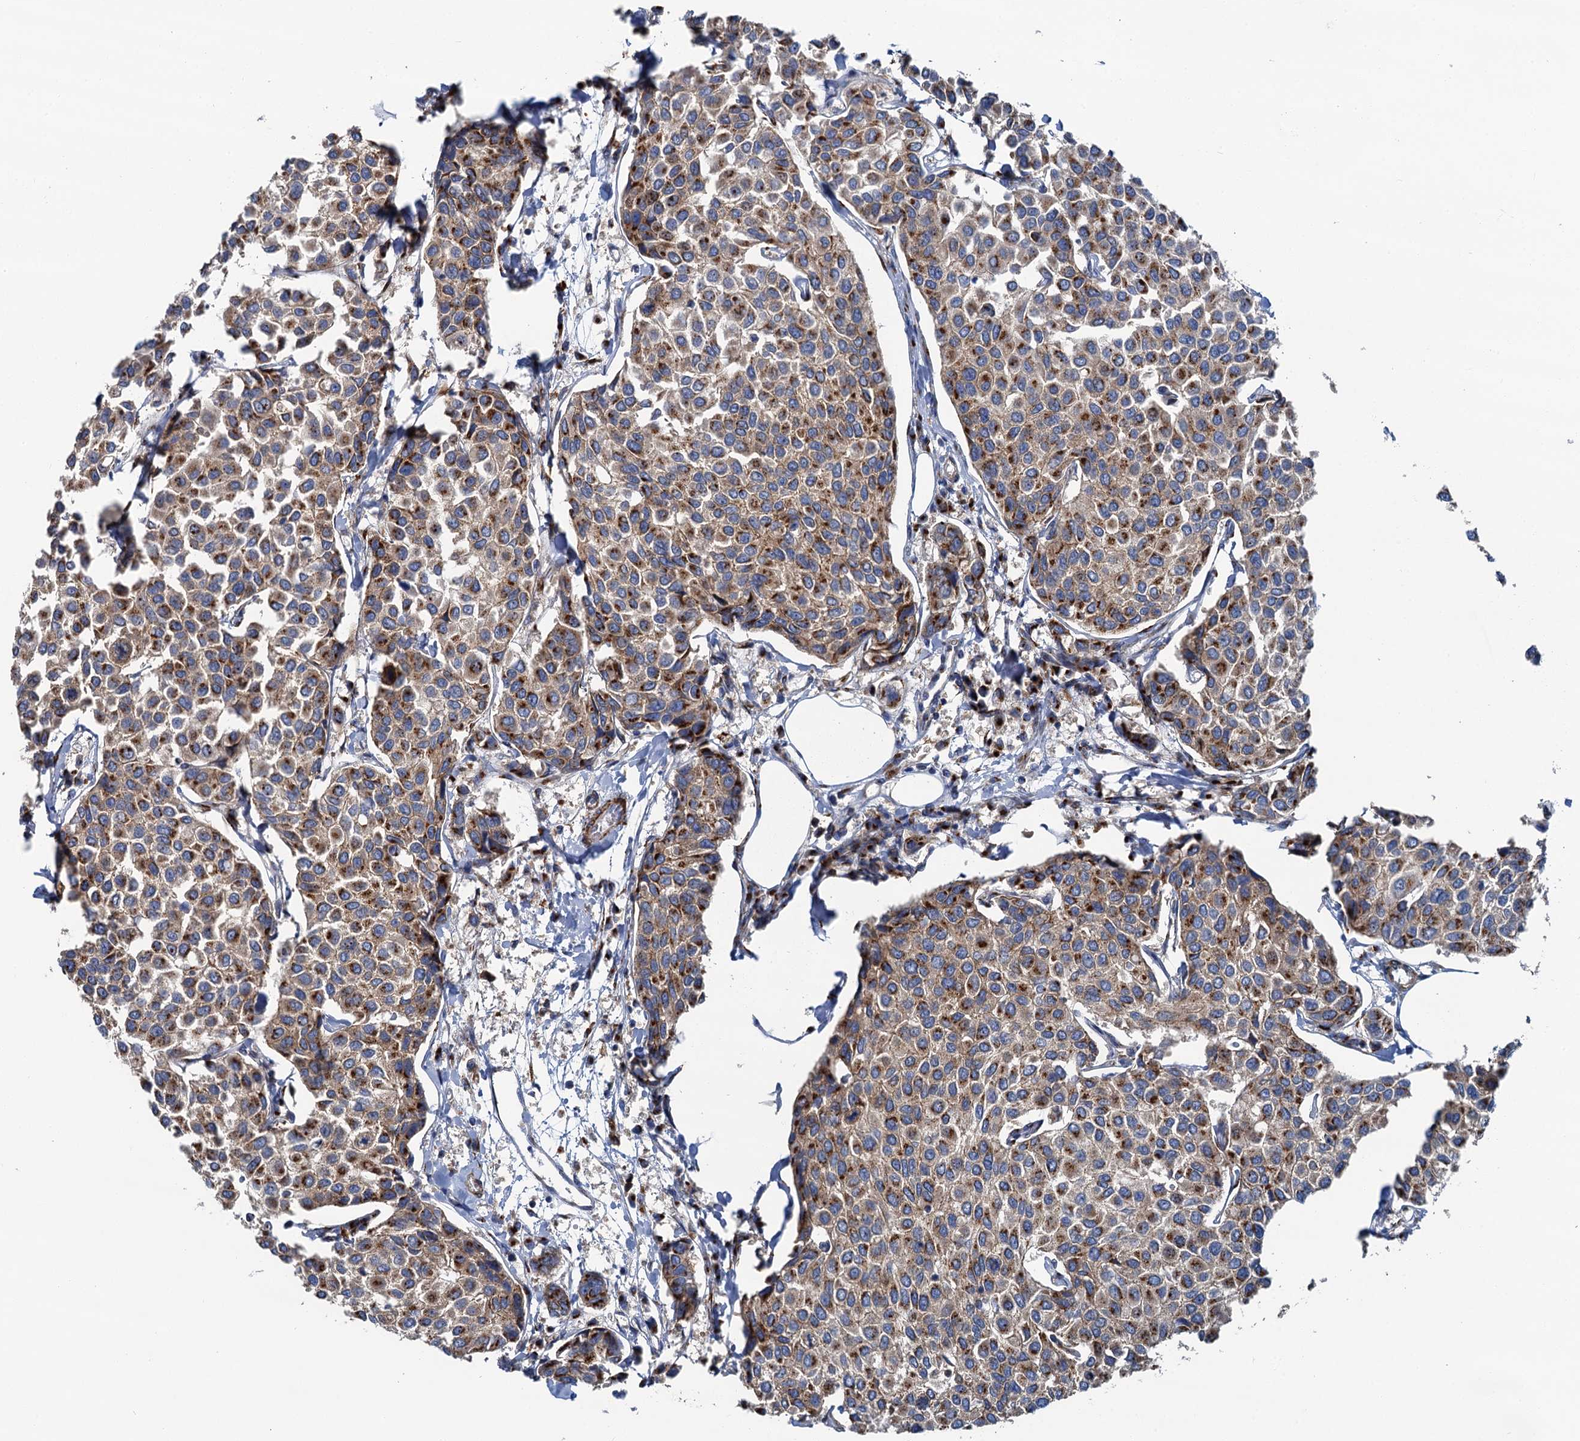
{"staining": {"intensity": "strong", "quantity": "25%-75%", "location": "cytoplasmic/membranous"}, "tissue": "breast cancer", "cell_type": "Tumor cells", "image_type": "cancer", "snomed": [{"axis": "morphology", "description": "Duct carcinoma"}, {"axis": "topography", "description": "Breast"}], "caption": "A brown stain shows strong cytoplasmic/membranous expression of a protein in human breast infiltrating ductal carcinoma tumor cells.", "gene": "BET1L", "patient": {"sex": "female", "age": 55}}